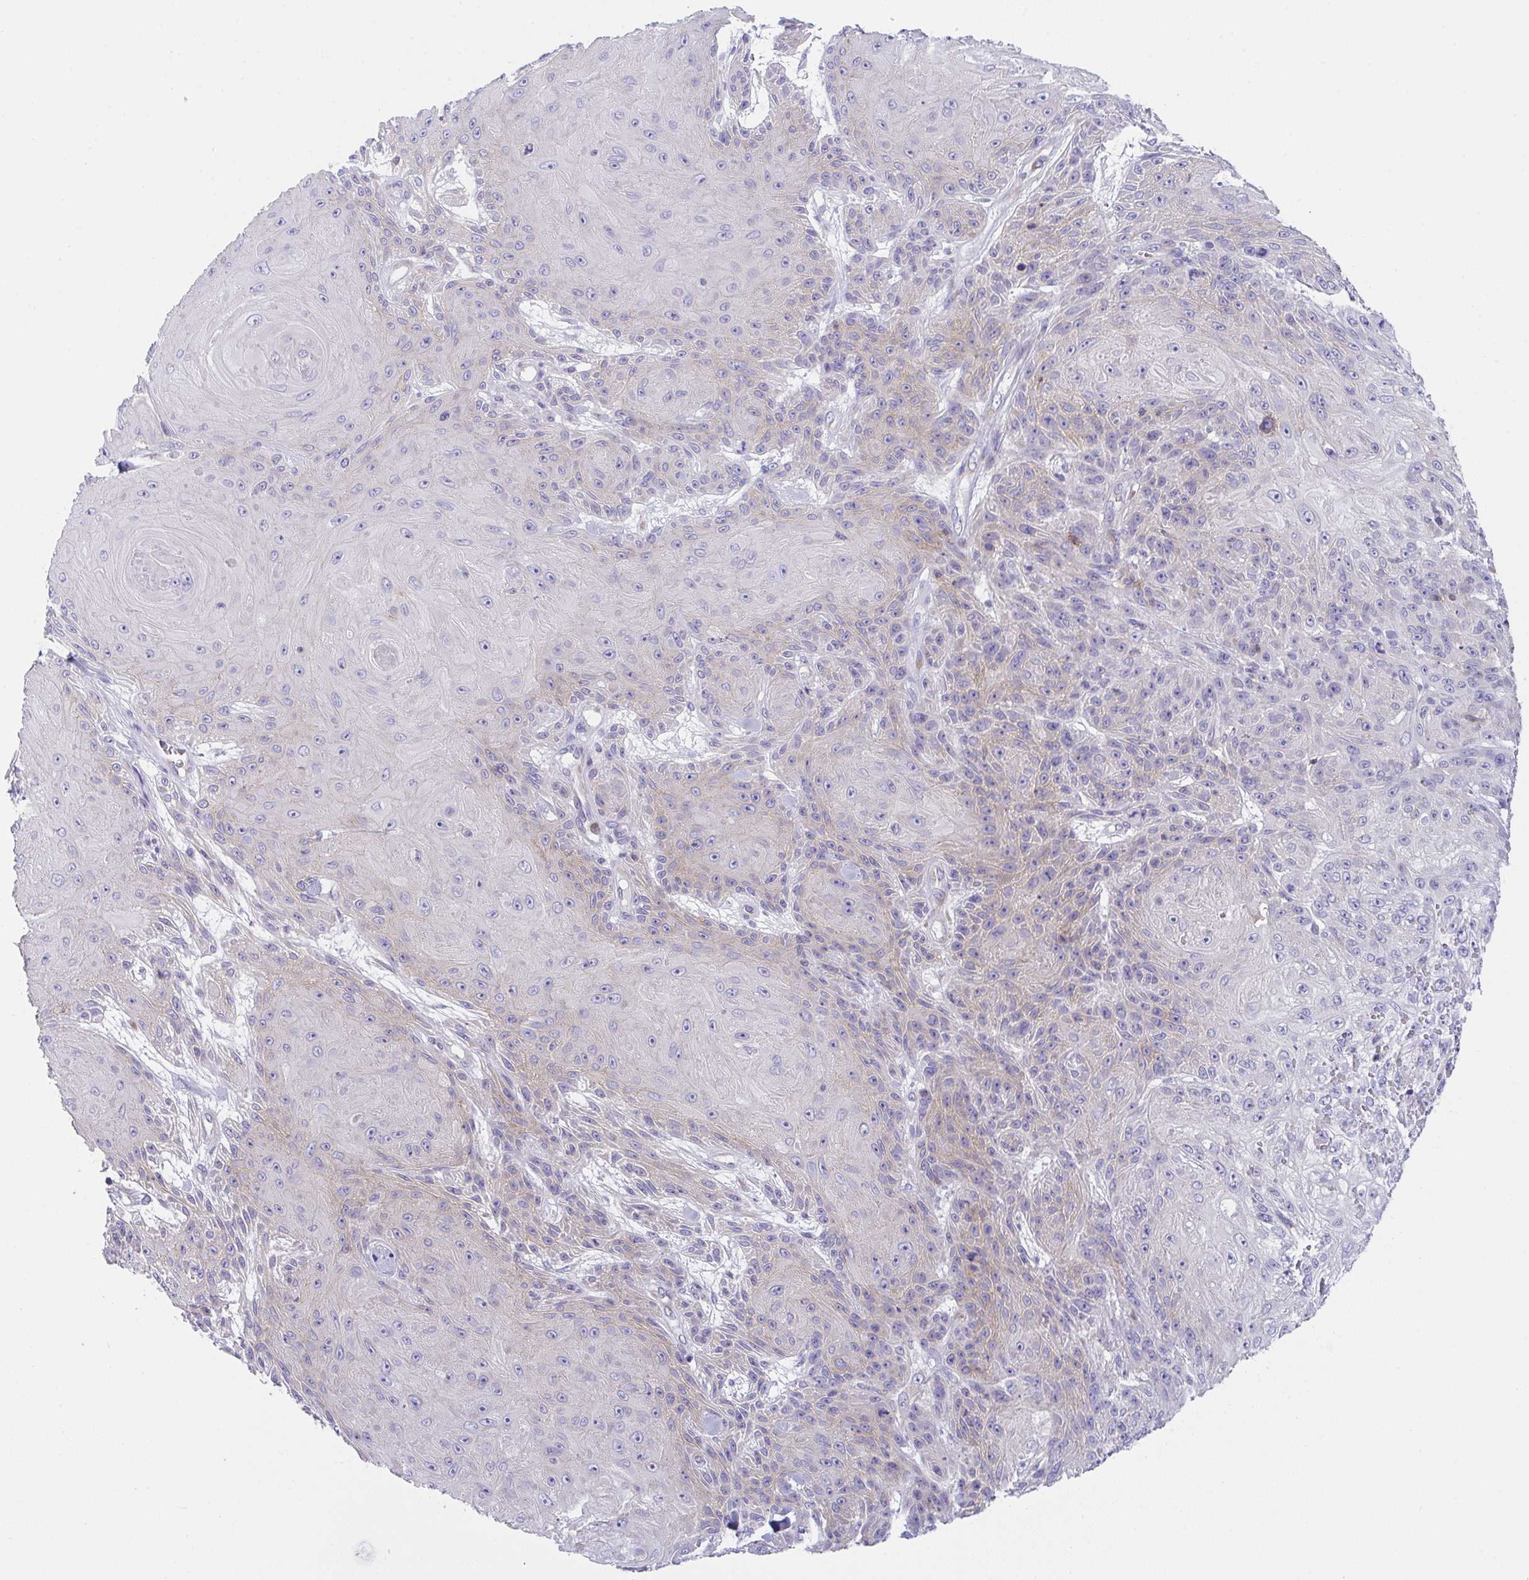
{"staining": {"intensity": "negative", "quantity": "none", "location": "none"}, "tissue": "skin cancer", "cell_type": "Tumor cells", "image_type": "cancer", "snomed": [{"axis": "morphology", "description": "Squamous cell carcinoma, NOS"}, {"axis": "topography", "description": "Skin"}], "caption": "The histopathology image shows no staining of tumor cells in skin cancer. (DAB (3,3'-diaminobenzidine) immunohistochemistry (IHC) visualized using brightfield microscopy, high magnification).", "gene": "MIA3", "patient": {"sex": "male", "age": 88}}